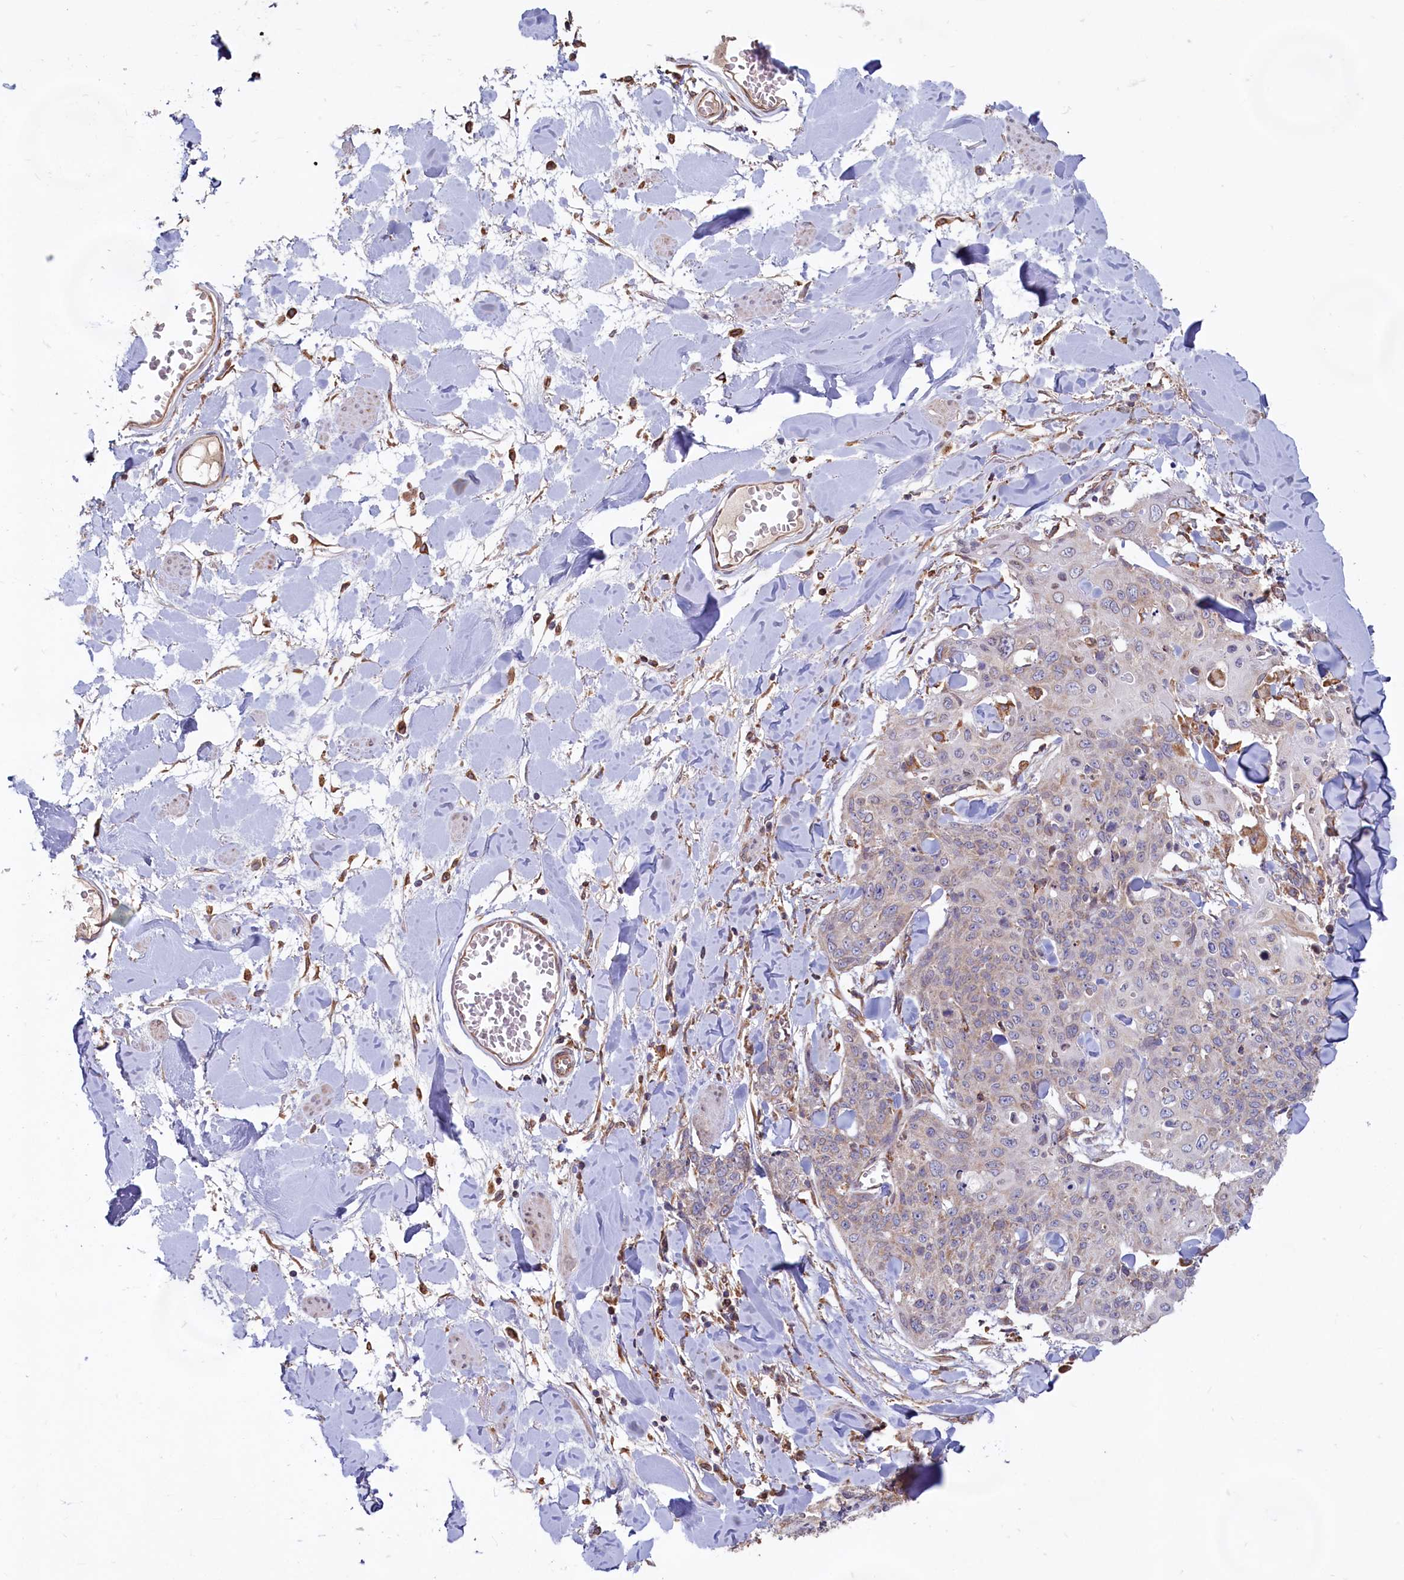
{"staining": {"intensity": "negative", "quantity": "none", "location": "none"}, "tissue": "skin cancer", "cell_type": "Tumor cells", "image_type": "cancer", "snomed": [{"axis": "morphology", "description": "Squamous cell carcinoma, NOS"}, {"axis": "topography", "description": "Skin"}, {"axis": "topography", "description": "Vulva"}], "caption": "This is an IHC histopathology image of squamous cell carcinoma (skin). There is no staining in tumor cells.", "gene": "TBC1D19", "patient": {"sex": "female", "age": 85}}